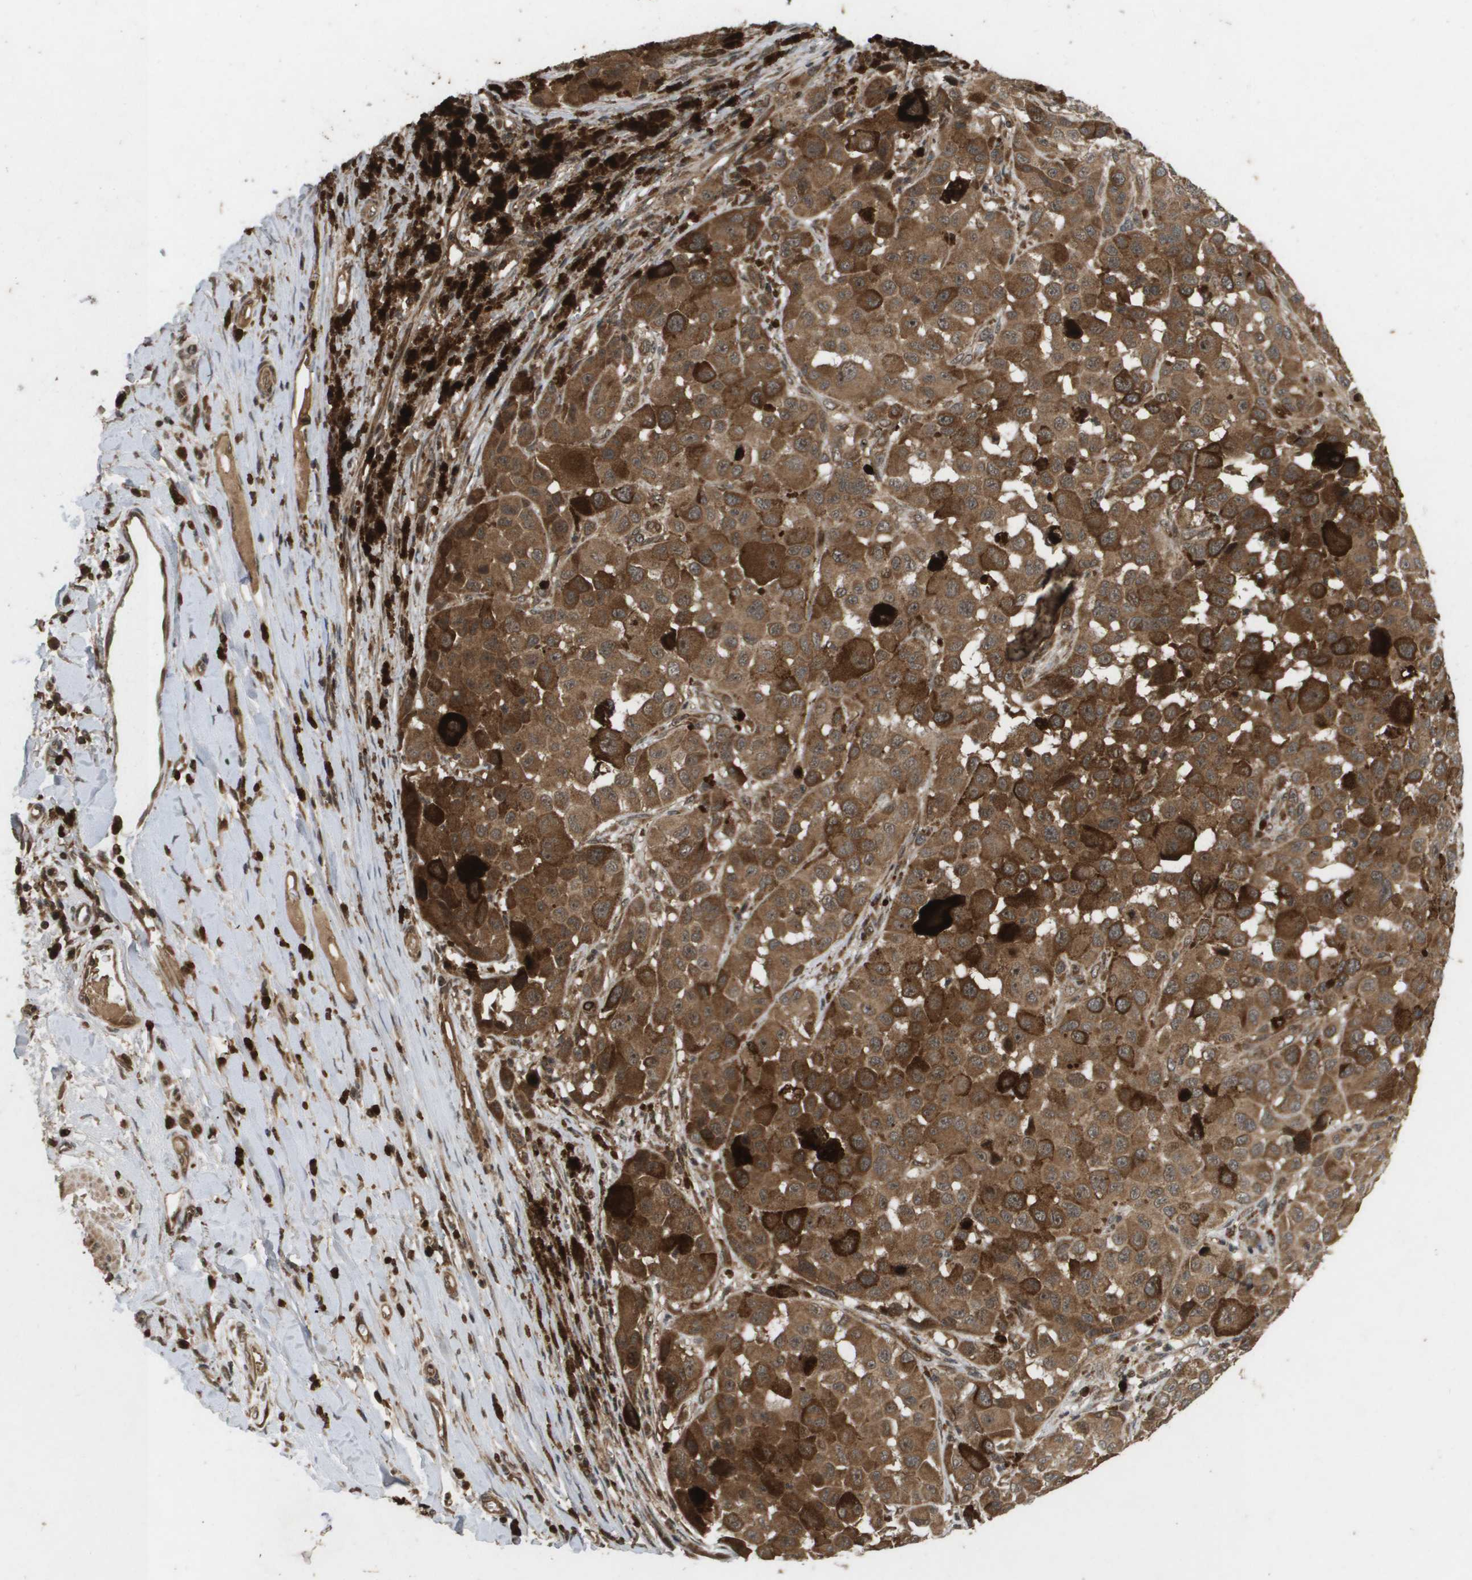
{"staining": {"intensity": "strong", "quantity": ">75%", "location": "cytoplasmic/membranous"}, "tissue": "melanoma", "cell_type": "Tumor cells", "image_type": "cancer", "snomed": [{"axis": "morphology", "description": "Malignant melanoma, NOS"}, {"axis": "topography", "description": "Skin"}], "caption": "Malignant melanoma stained for a protein (brown) reveals strong cytoplasmic/membranous positive positivity in about >75% of tumor cells.", "gene": "KIF11", "patient": {"sex": "male", "age": 96}}